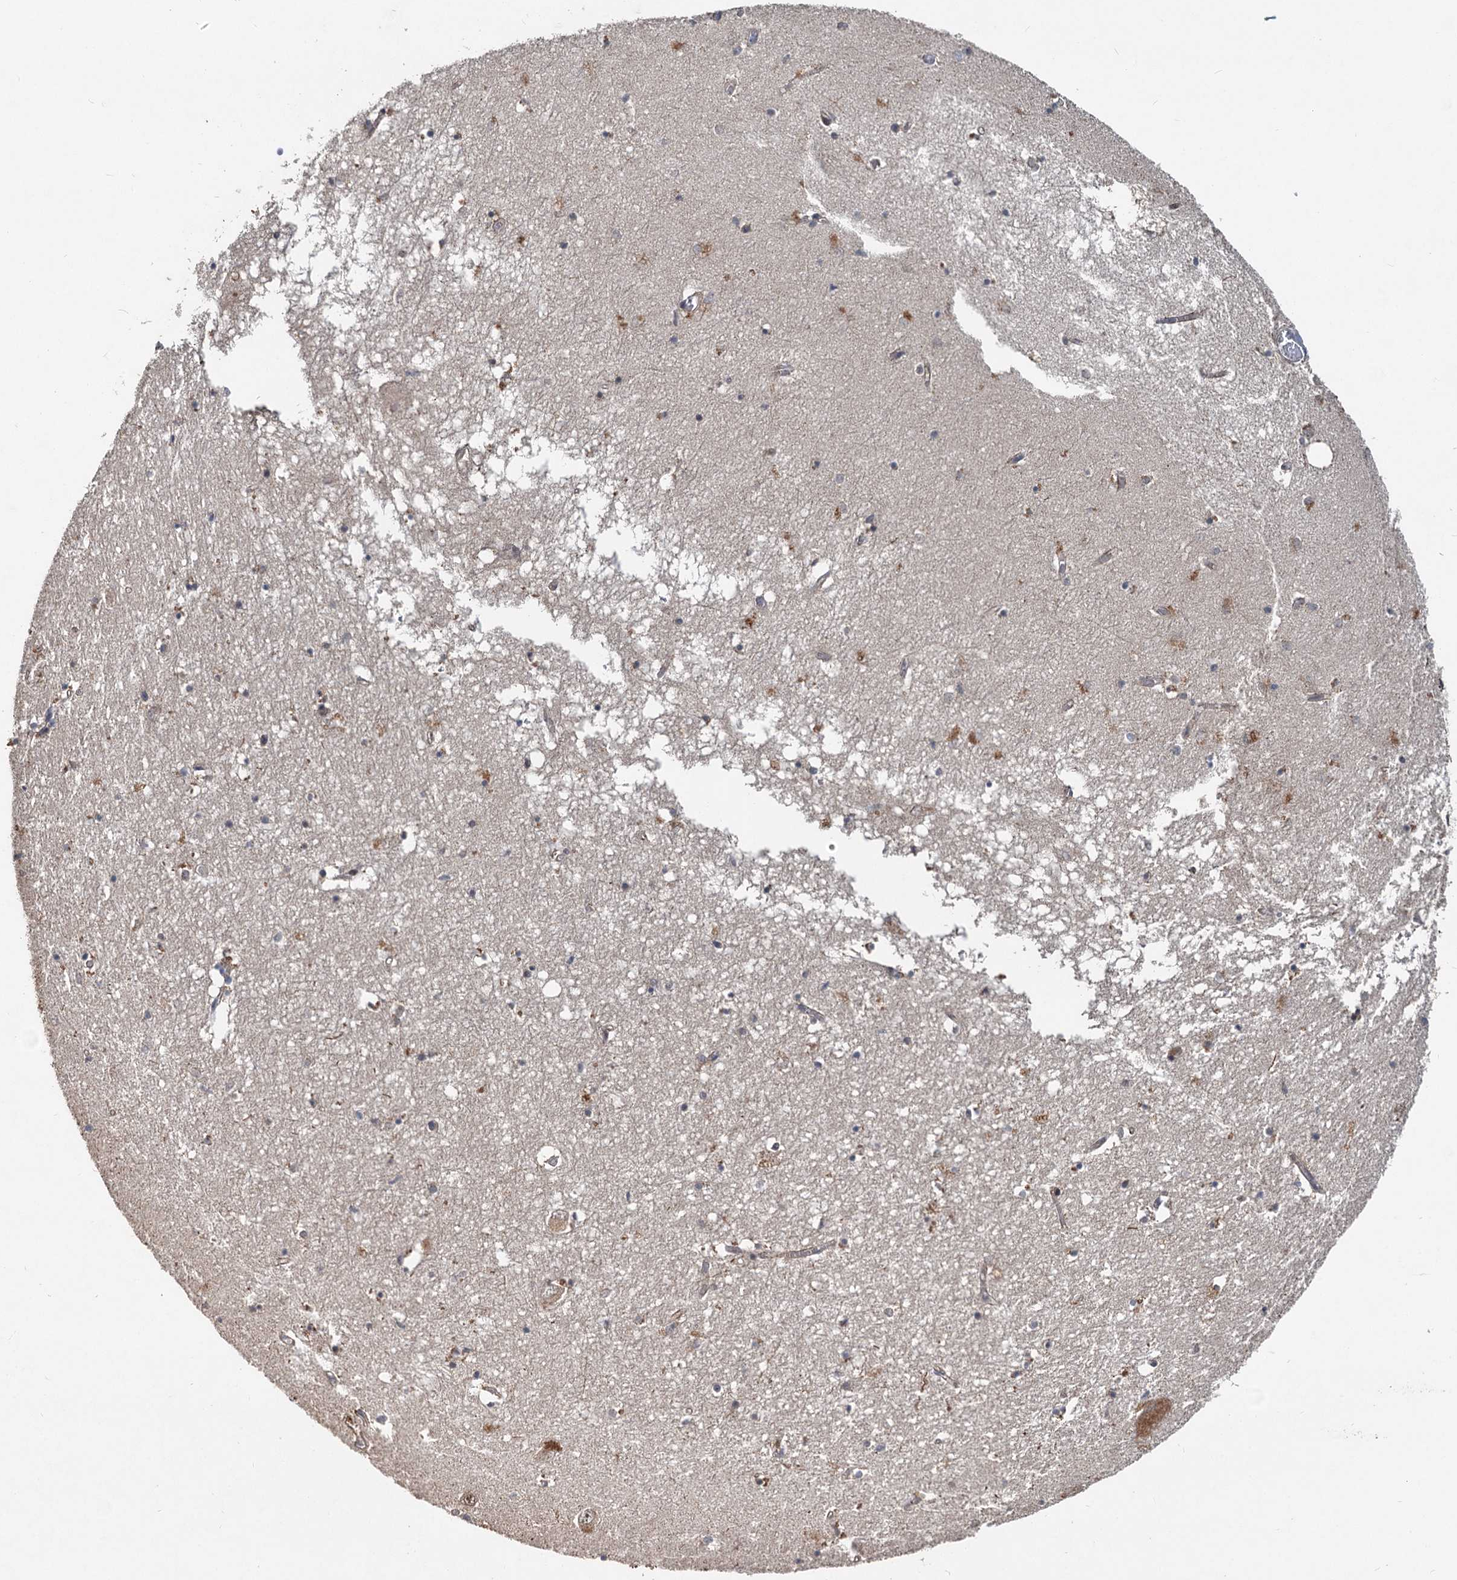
{"staining": {"intensity": "weak", "quantity": "<25%", "location": "nuclear"}, "tissue": "hippocampus", "cell_type": "Glial cells", "image_type": "normal", "snomed": [{"axis": "morphology", "description": "Normal tissue, NOS"}, {"axis": "topography", "description": "Hippocampus"}], "caption": "Photomicrograph shows no significant protein expression in glial cells of unremarkable hippocampus. Brightfield microscopy of immunohistochemistry stained with DAB (brown) and hematoxylin (blue), captured at high magnification.", "gene": "RITA1", "patient": {"sex": "male", "age": 70}}